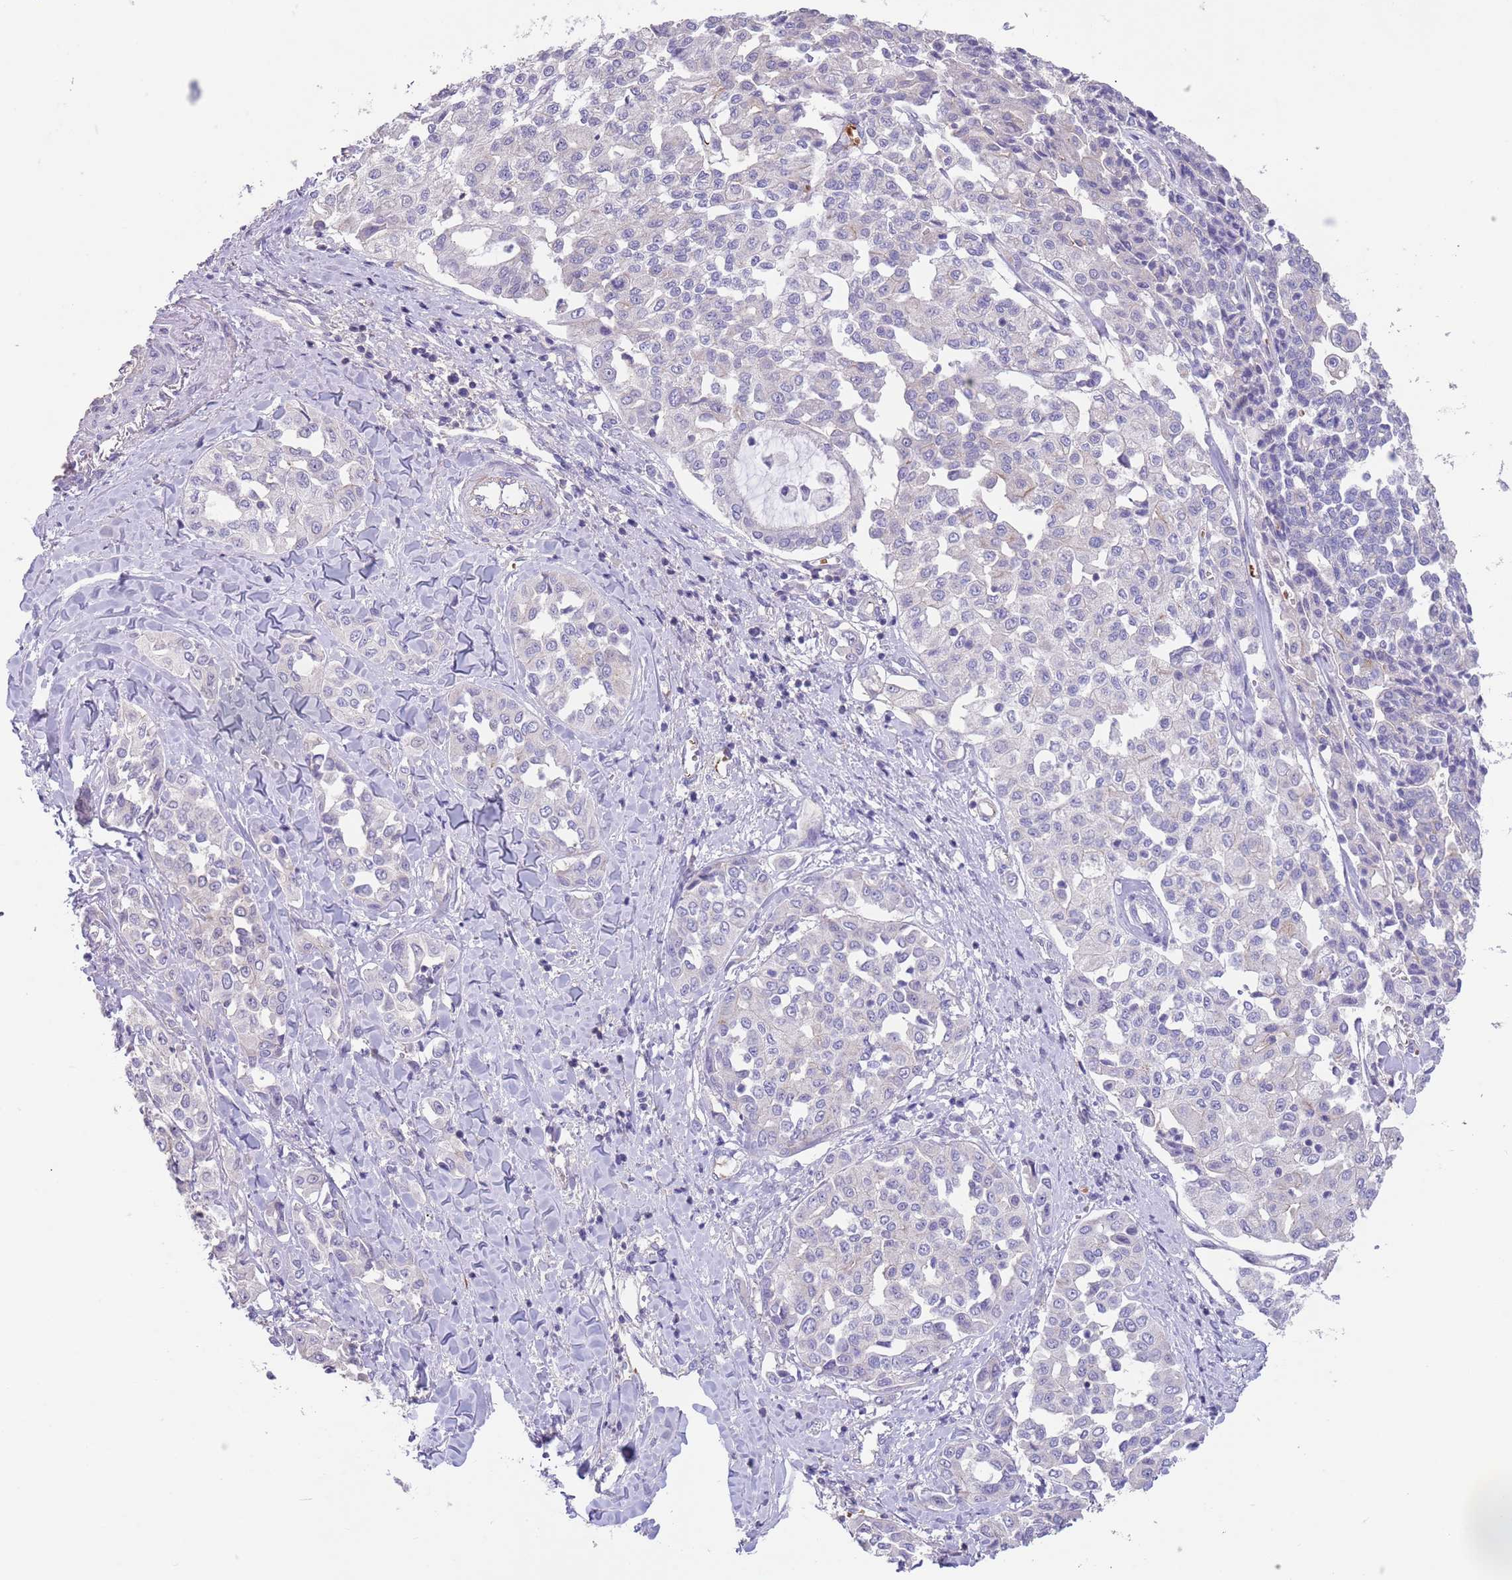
{"staining": {"intensity": "negative", "quantity": "none", "location": "none"}, "tissue": "liver cancer", "cell_type": "Tumor cells", "image_type": "cancer", "snomed": [{"axis": "morphology", "description": "Cholangiocarcinoma"}, {"axis": "topography", "description": "Liver"}], "caption": "Tumor cells are negative for brown protein staining in liver cancer.", "gene": "ZNF14", "patient": {"sex": "female", "age": 77}}